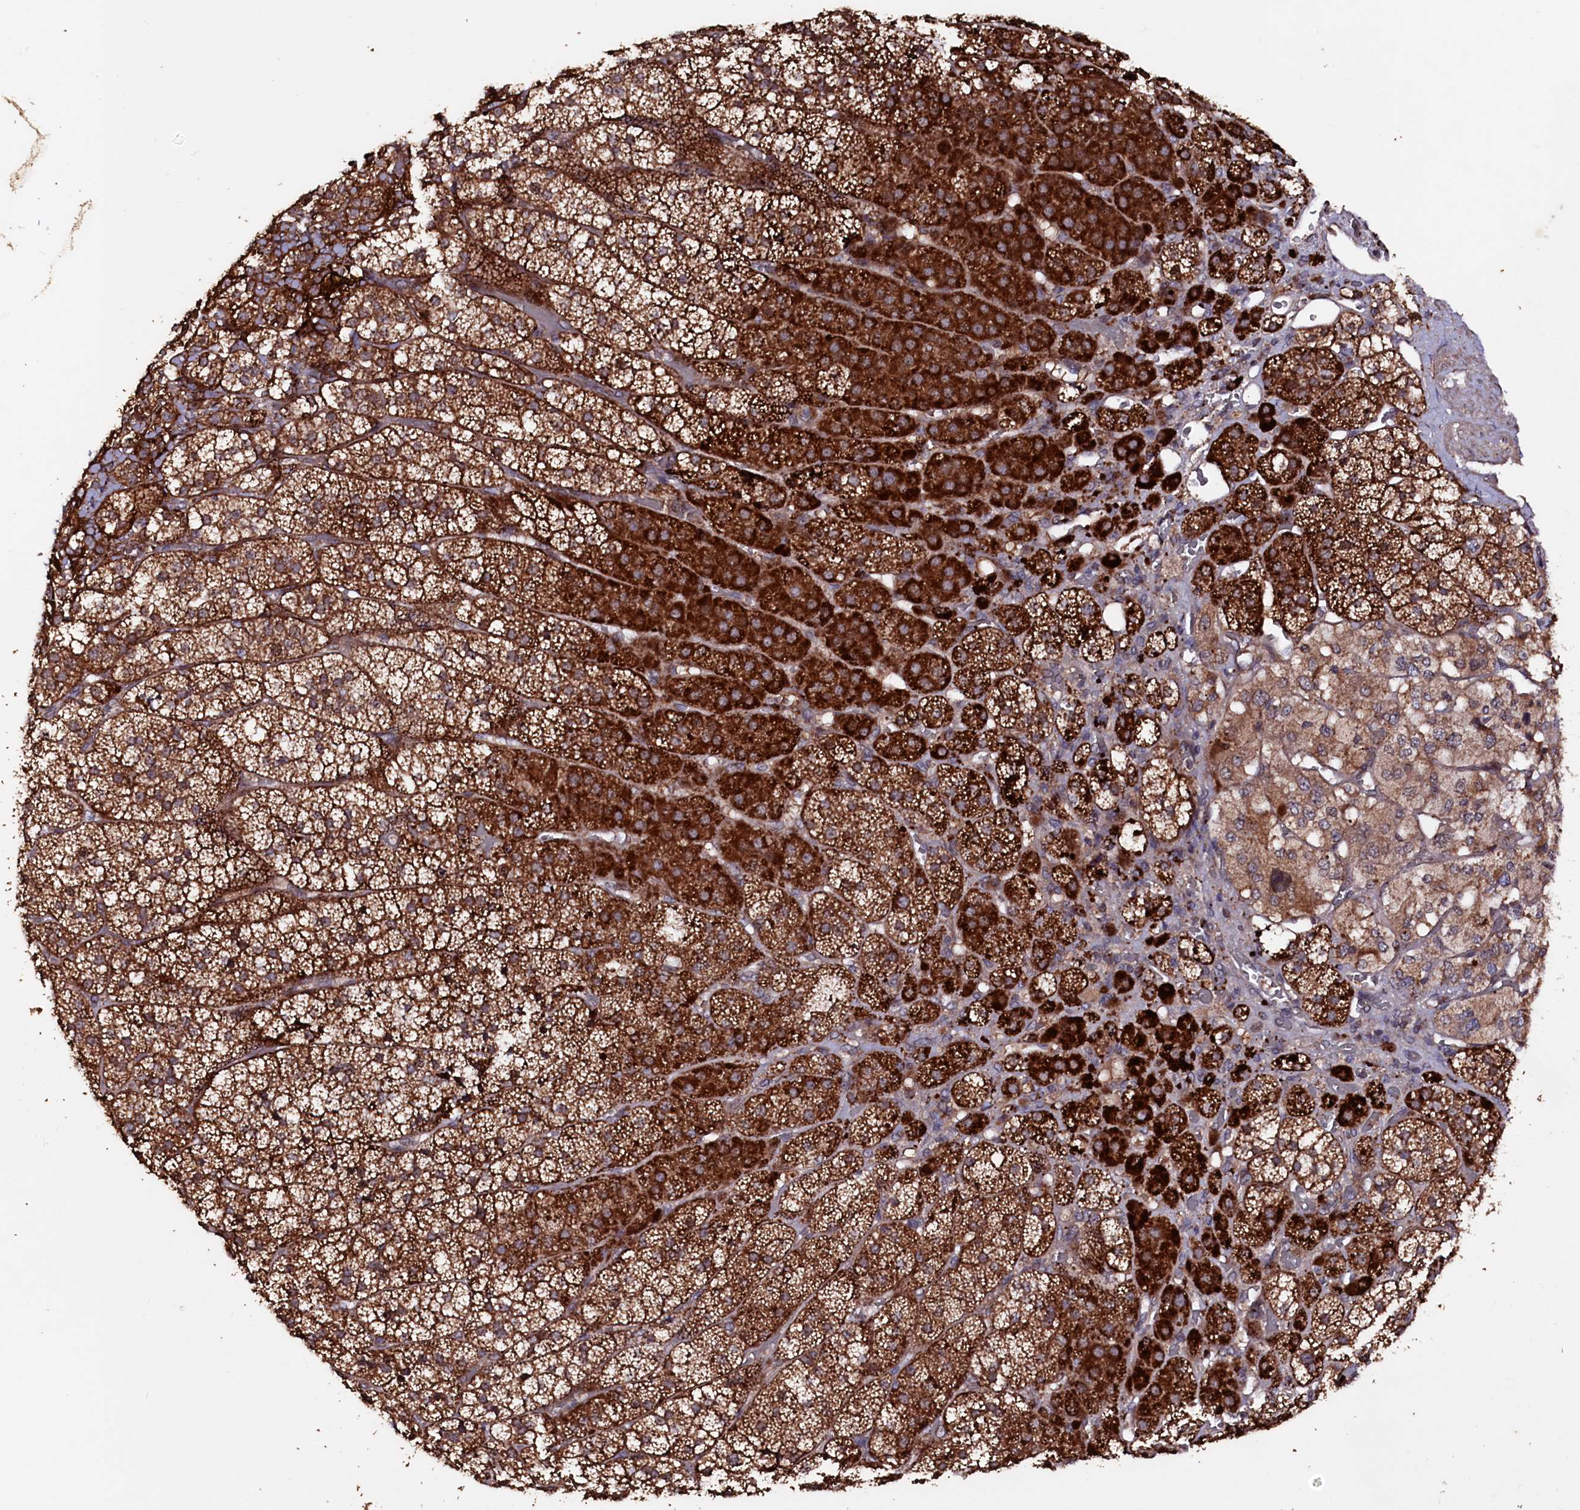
{"staining": {"intensity": "strong", "quantity": ">75%", "location": "cytoplasmic/membranous"}, "tissue": "adrenal gland", "cell_type": "Glandular cells", "image_type": "normal", "snomed": [{"axis": "morphology", "description": "Normal tissue, NOS"}, {"axis": "topography", "description": "Adrenal gland"}], "caption": "Immunohistochemistry of normal human adrenal gland shows high levels of strong cytoplasmic/membranous positivity in about >75% of glandular cells.", "gene": "MYO1H", "patient": {"sex": "female", "age": 44}}